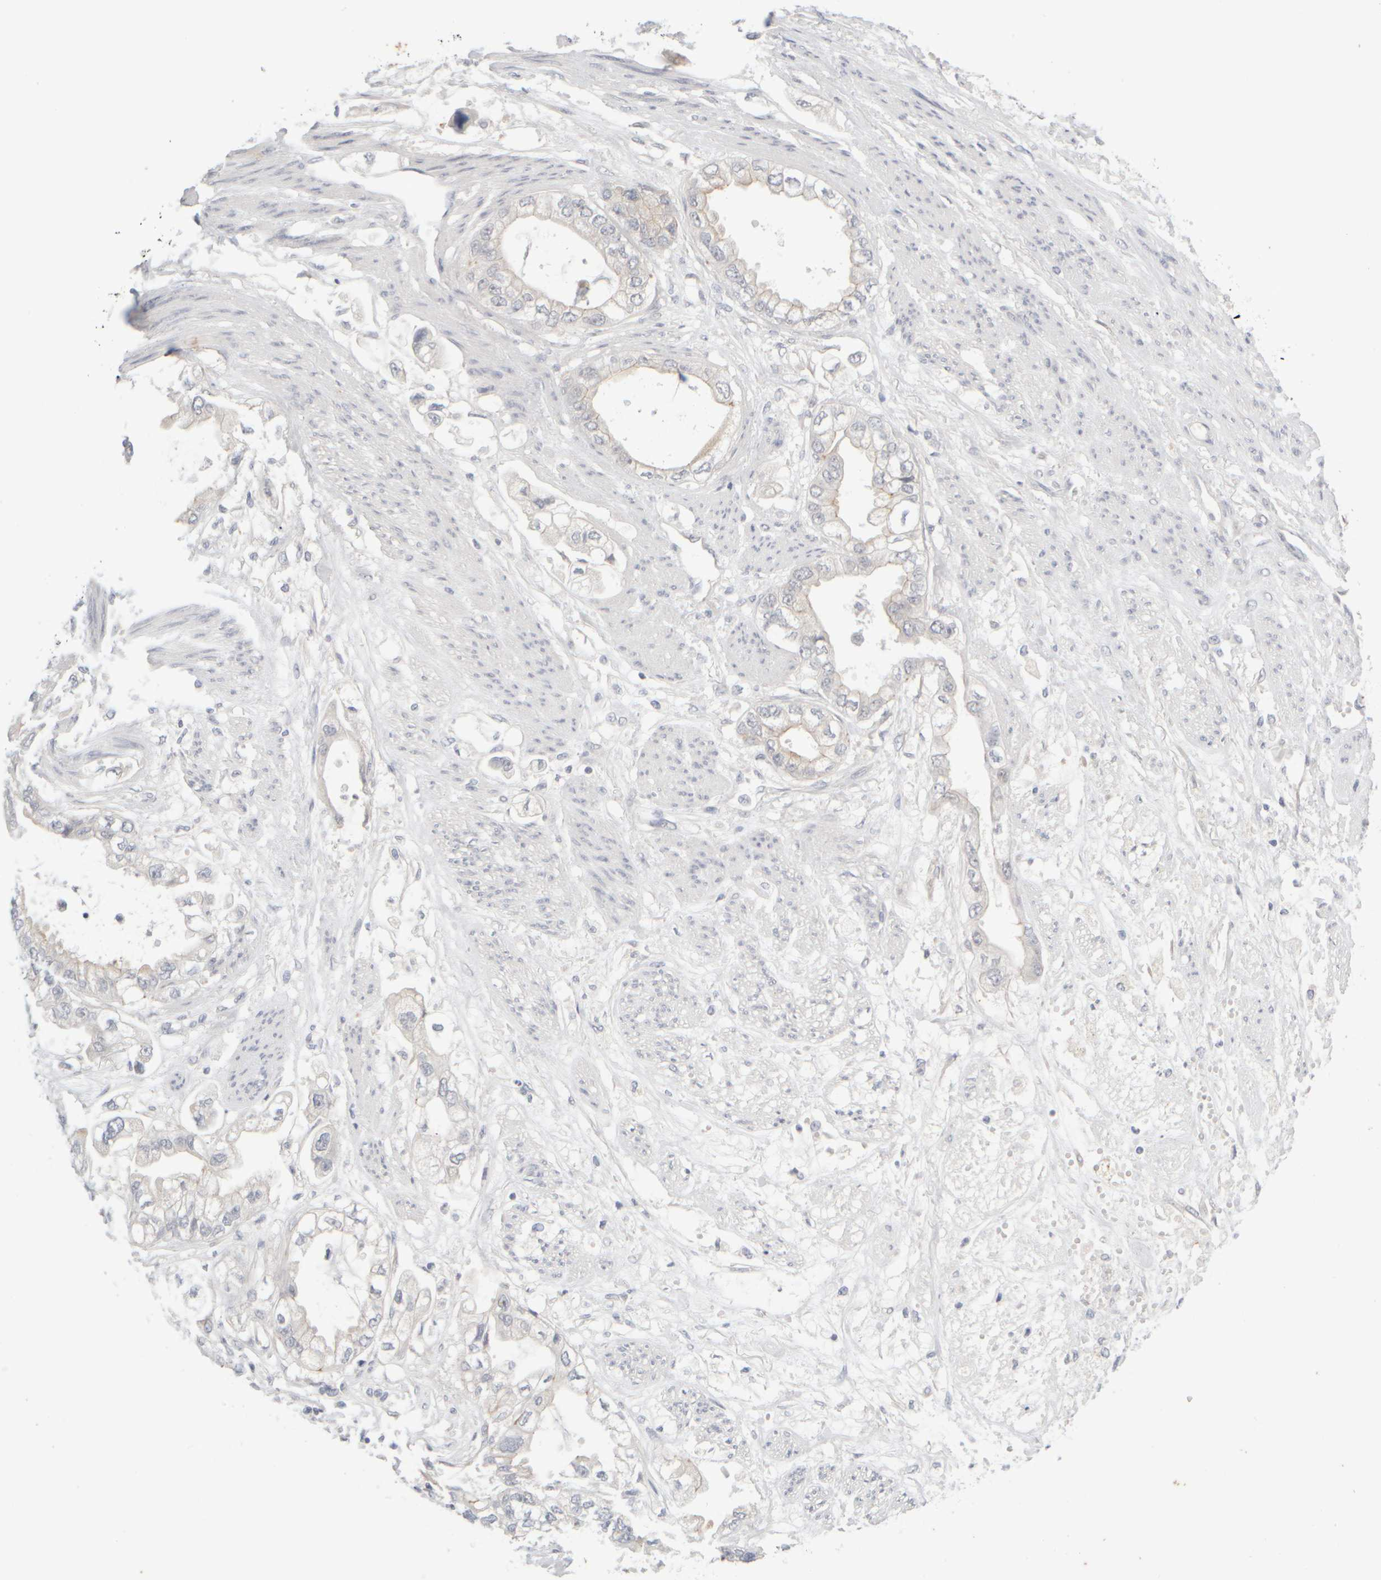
{"staining": {"intensity": "weak", "quantity": "<25%", "location": "cytoplasmic/membranous"}, "tissue": "stomach cancer", "cell_type": "Tumor cells", "image_type": "cancer", "snomed": [{"axis": "morphology", "description": "Adenocarcinoma, NOS"}, {"axis": "topography", "description": "Stomach"}], "caption": "There is no significant positivity in tumor cells of stomach cancer (adenocarcinoma).", "gene": "GOPC", "patient": {"sex": "male", "age": 62}}